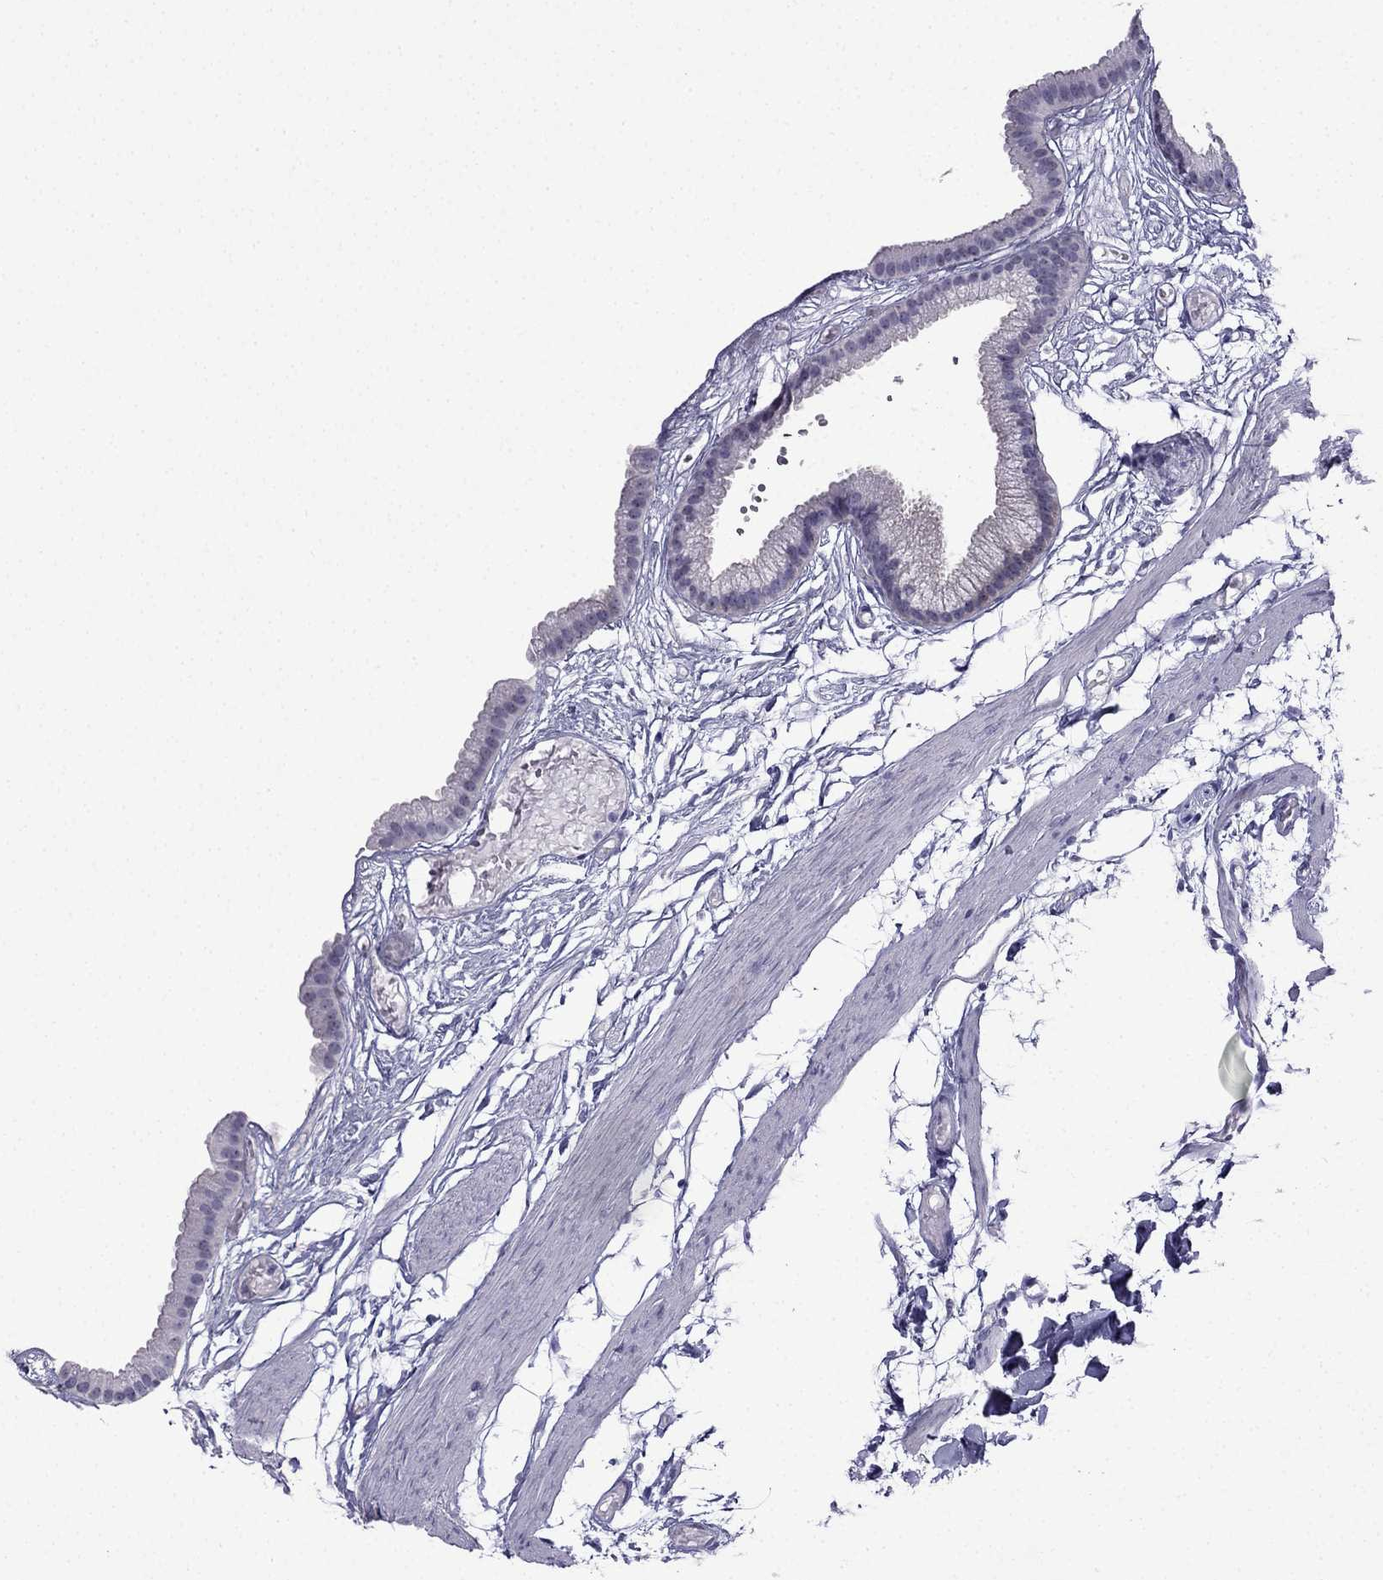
{"staining": {"intensity": "negative", "quantity": "none", "location": "none"}, "tissue": "gallbladder", "cell_type": "Glandular cells", "image_type": "normal", "snomed": [{"axis": "morphology", "description": "Normal tissue, NOS"}, {"axis": "topography", "description": "Gallbladder"}], "caption": "Gallbladder stained for a protein using immunohistochemistry (IHC) reveals no staining glandular cells.", "gene": "POM121L12", "patient": {"sex": "female", "age": 45}}